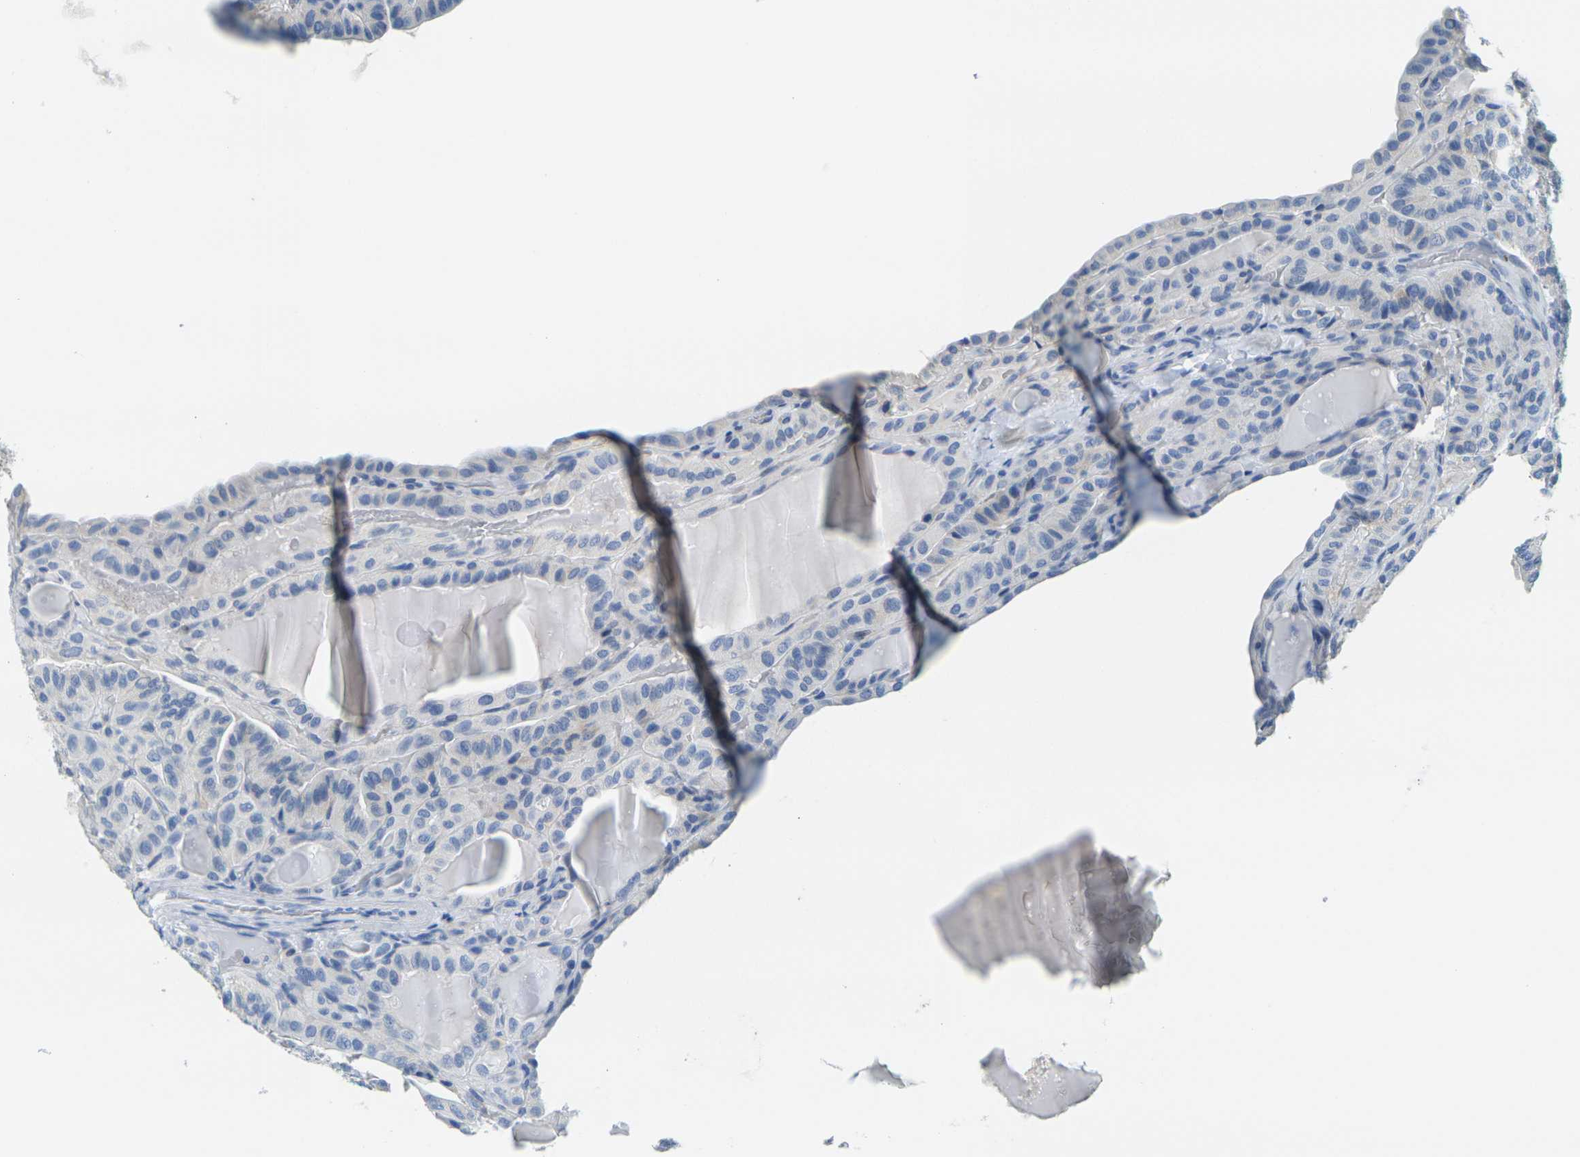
{"staining": {"intensity": "weak", "quantity": "<25%", "location": "cytoplasmic/membranous"}, "tissue": "thyroid cancer", "cell_type": "Tumor cells", "image_type": "cancer", "snomed": [{"axis": "morphology", "description": "Papillary adenocarcinoma, NOS"}, {"axis": "topography", "description": "Thyroid gland"}], "caption": "This photomicrograph is of thyroid cancer (papillary adenocarcinoma) stained with immunohistochemistry to label a protein in brown with the nuclei are counter-stained blue. There is no staining in tumor cells.", "gene": "FAM3D", "patient": {"sex": "male", "age": 77}}